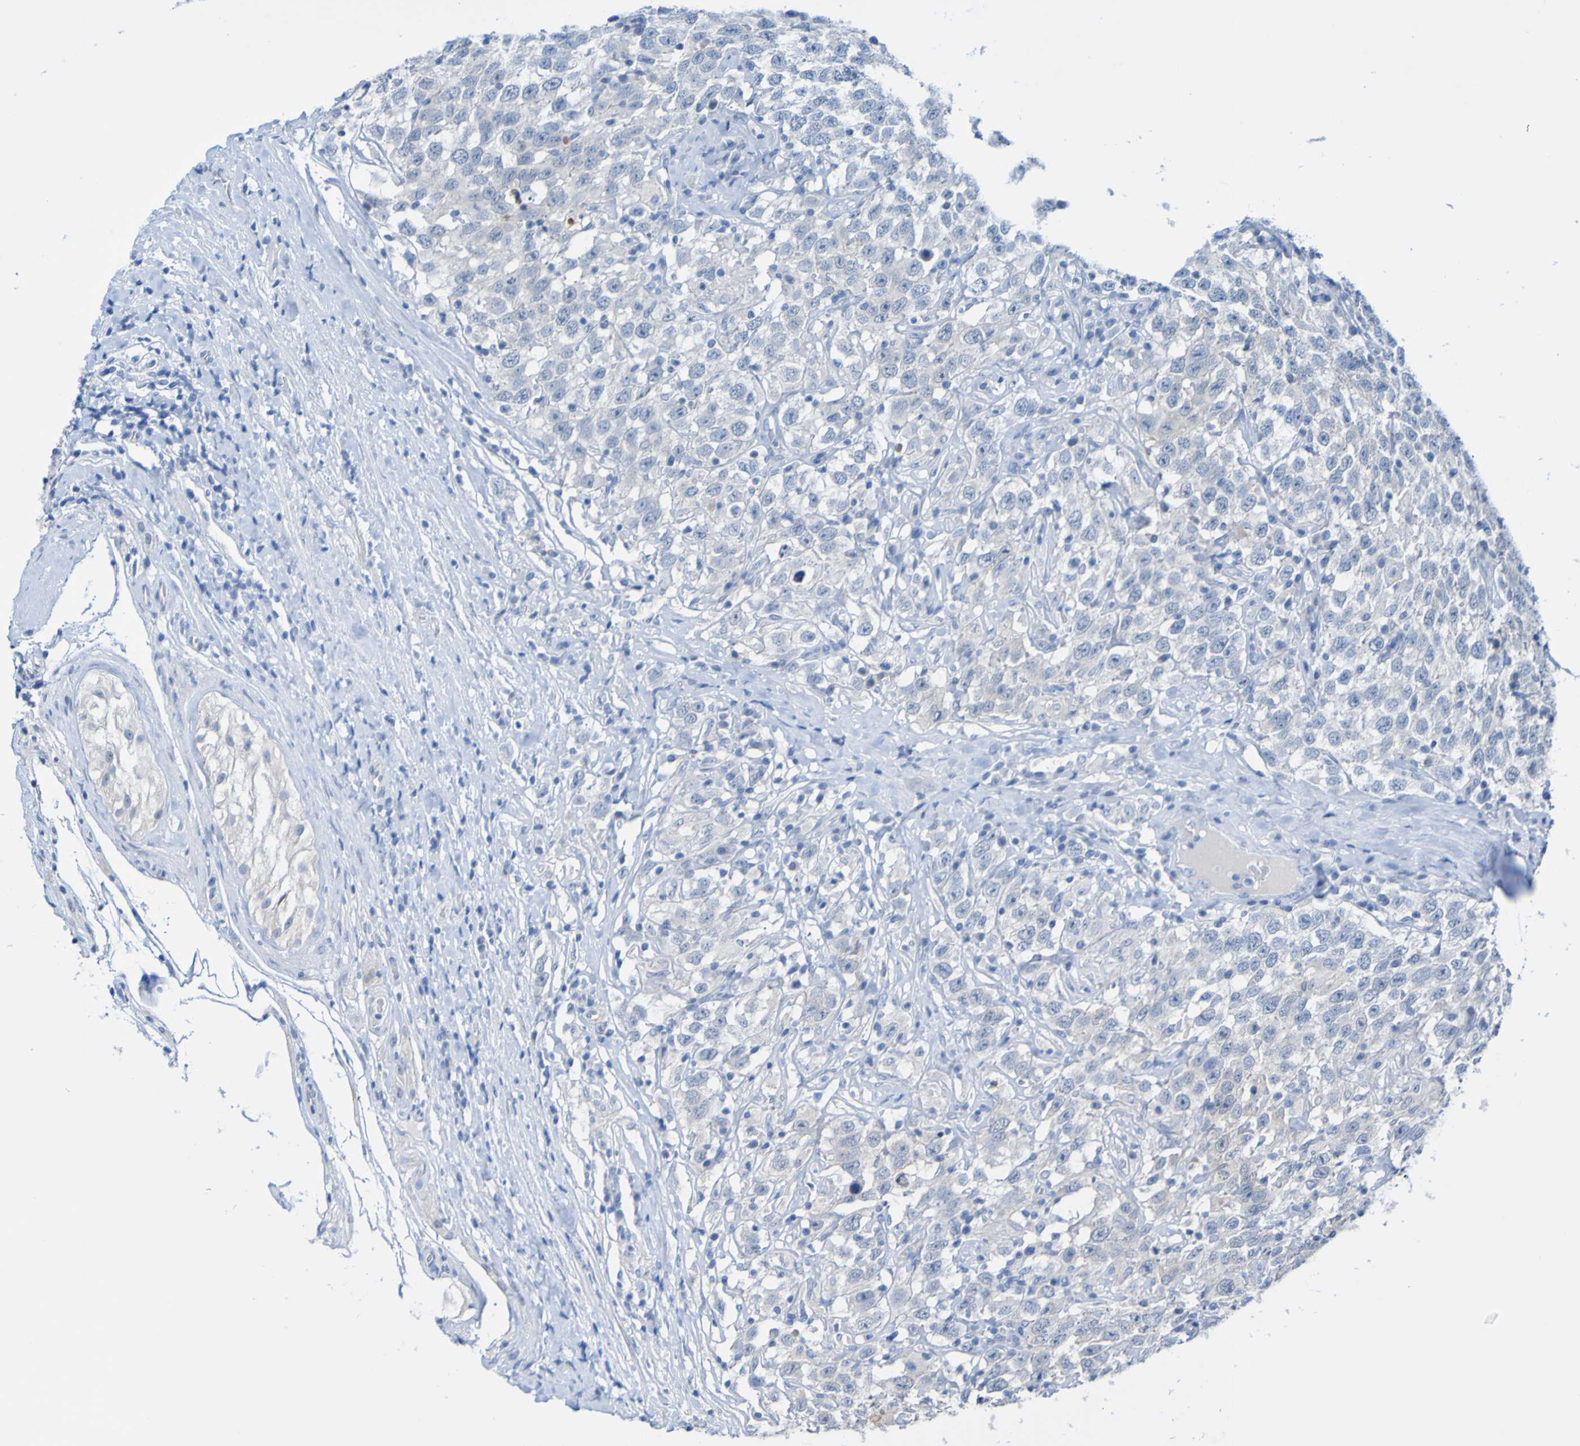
{"staining": {"intensity": "negative", "quantity": "none", "location": "none"}, "tissue": "testis cancer", "cell_type": "Tumor cells", "image_type": "cancer", "snomed": [{"axis": "morphology", "description": "Seminoma, NOS"}, {"axis": "topography", "description": "Testis"}], "caption": "A micrograph of human testis cancer is negative for staining in tumor cells.", "gene": "ACMSD", "patient": {"sex": "male", "age": 41}}